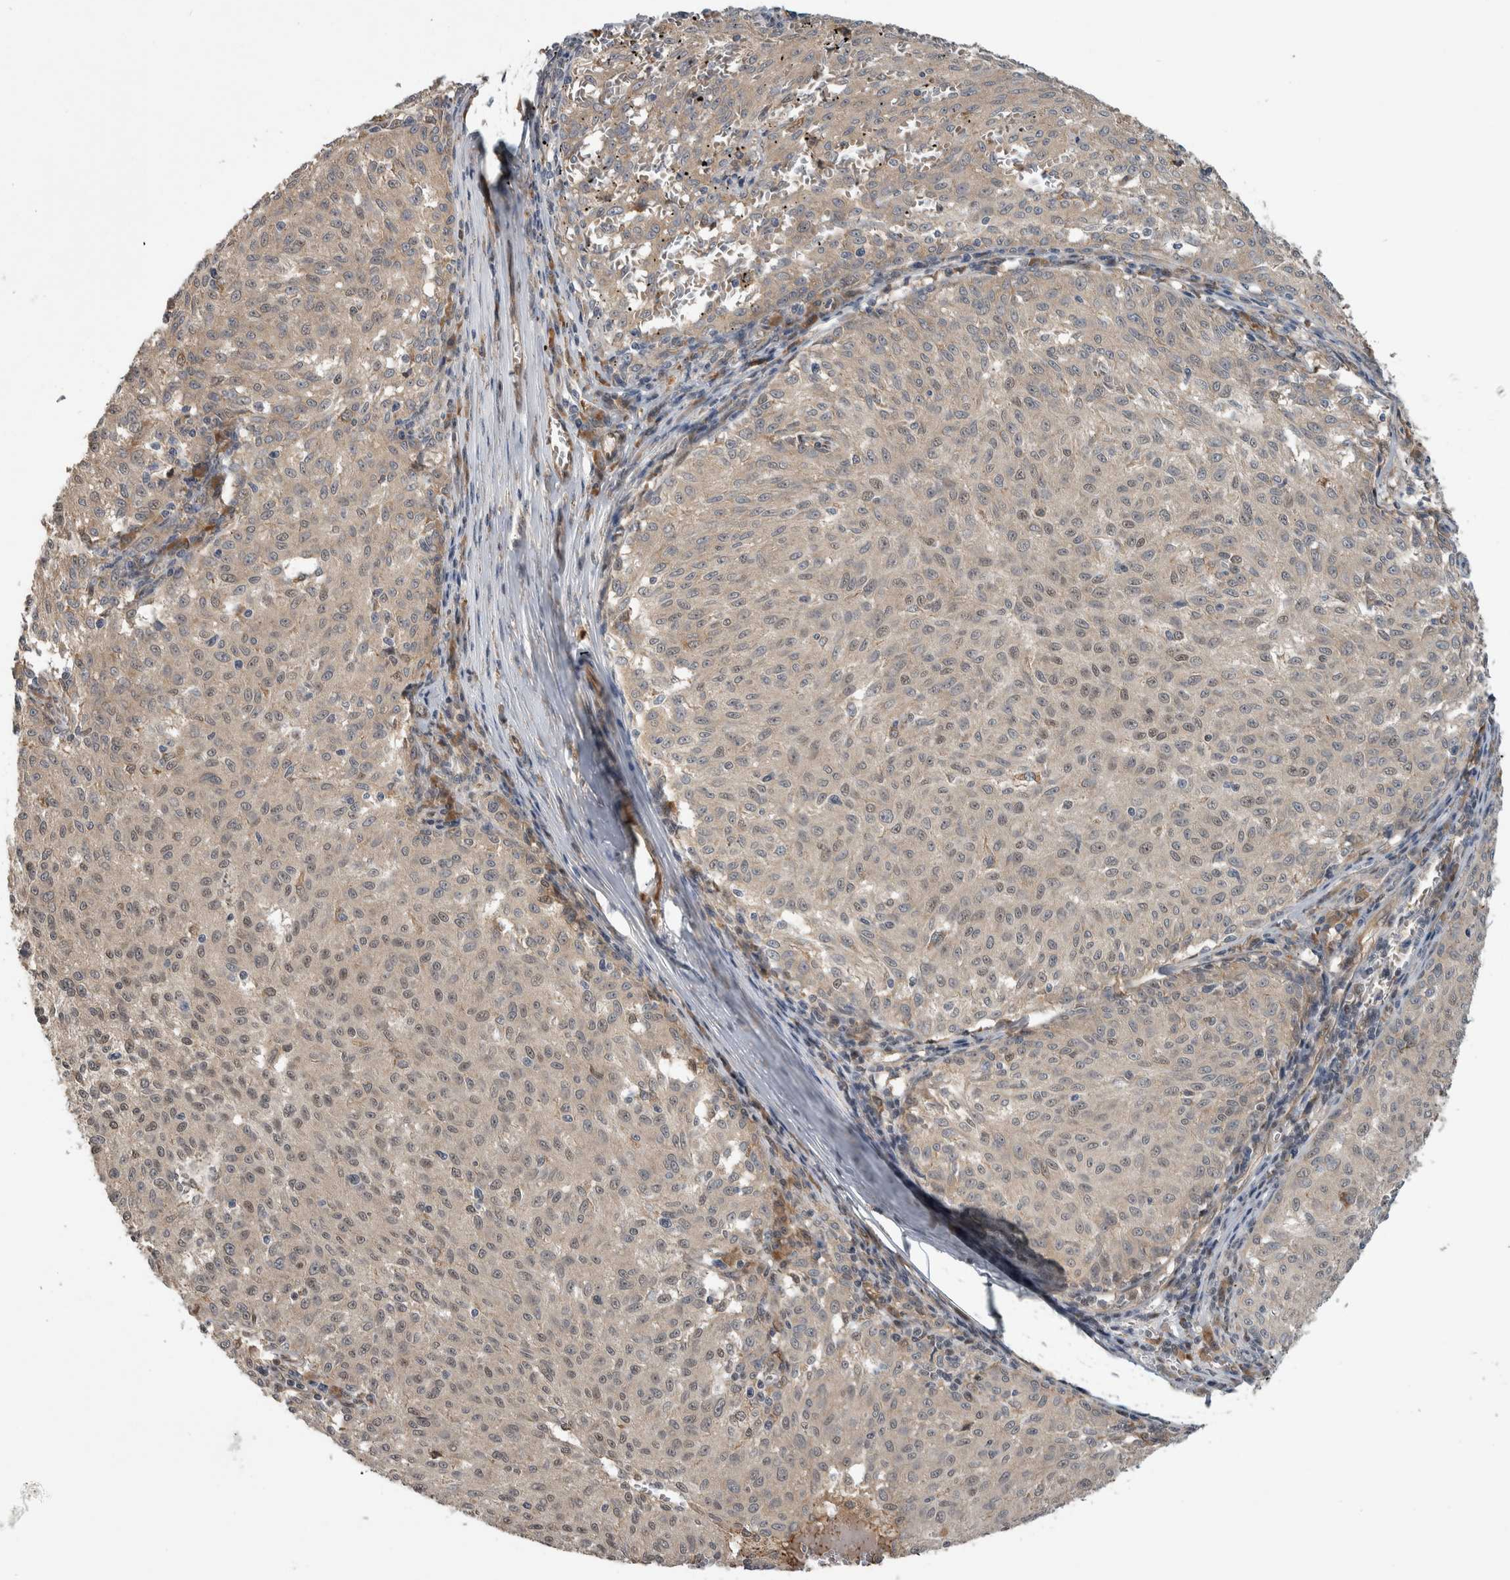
{"staining": {"intensity": "weak", "quantity": "<25%", "location": "cytoplasmic/membranous"}, "tissue": "melanoma", "cell_type": "Tumor cells", "image_type": "cancer", "snomed": [{"axis": "morphology", "description": "Malignant melanoma, NOS"}, {"axis": "topography", "description": "Skin"}], "caption": "DAB (3,3'-diaminobenzidine) immunohistochemical staining of human malignant melanoma shows no significant expression in tumor cells.", "gene": "PRDM4", "patient": {"sex": "female", "age": 72}}